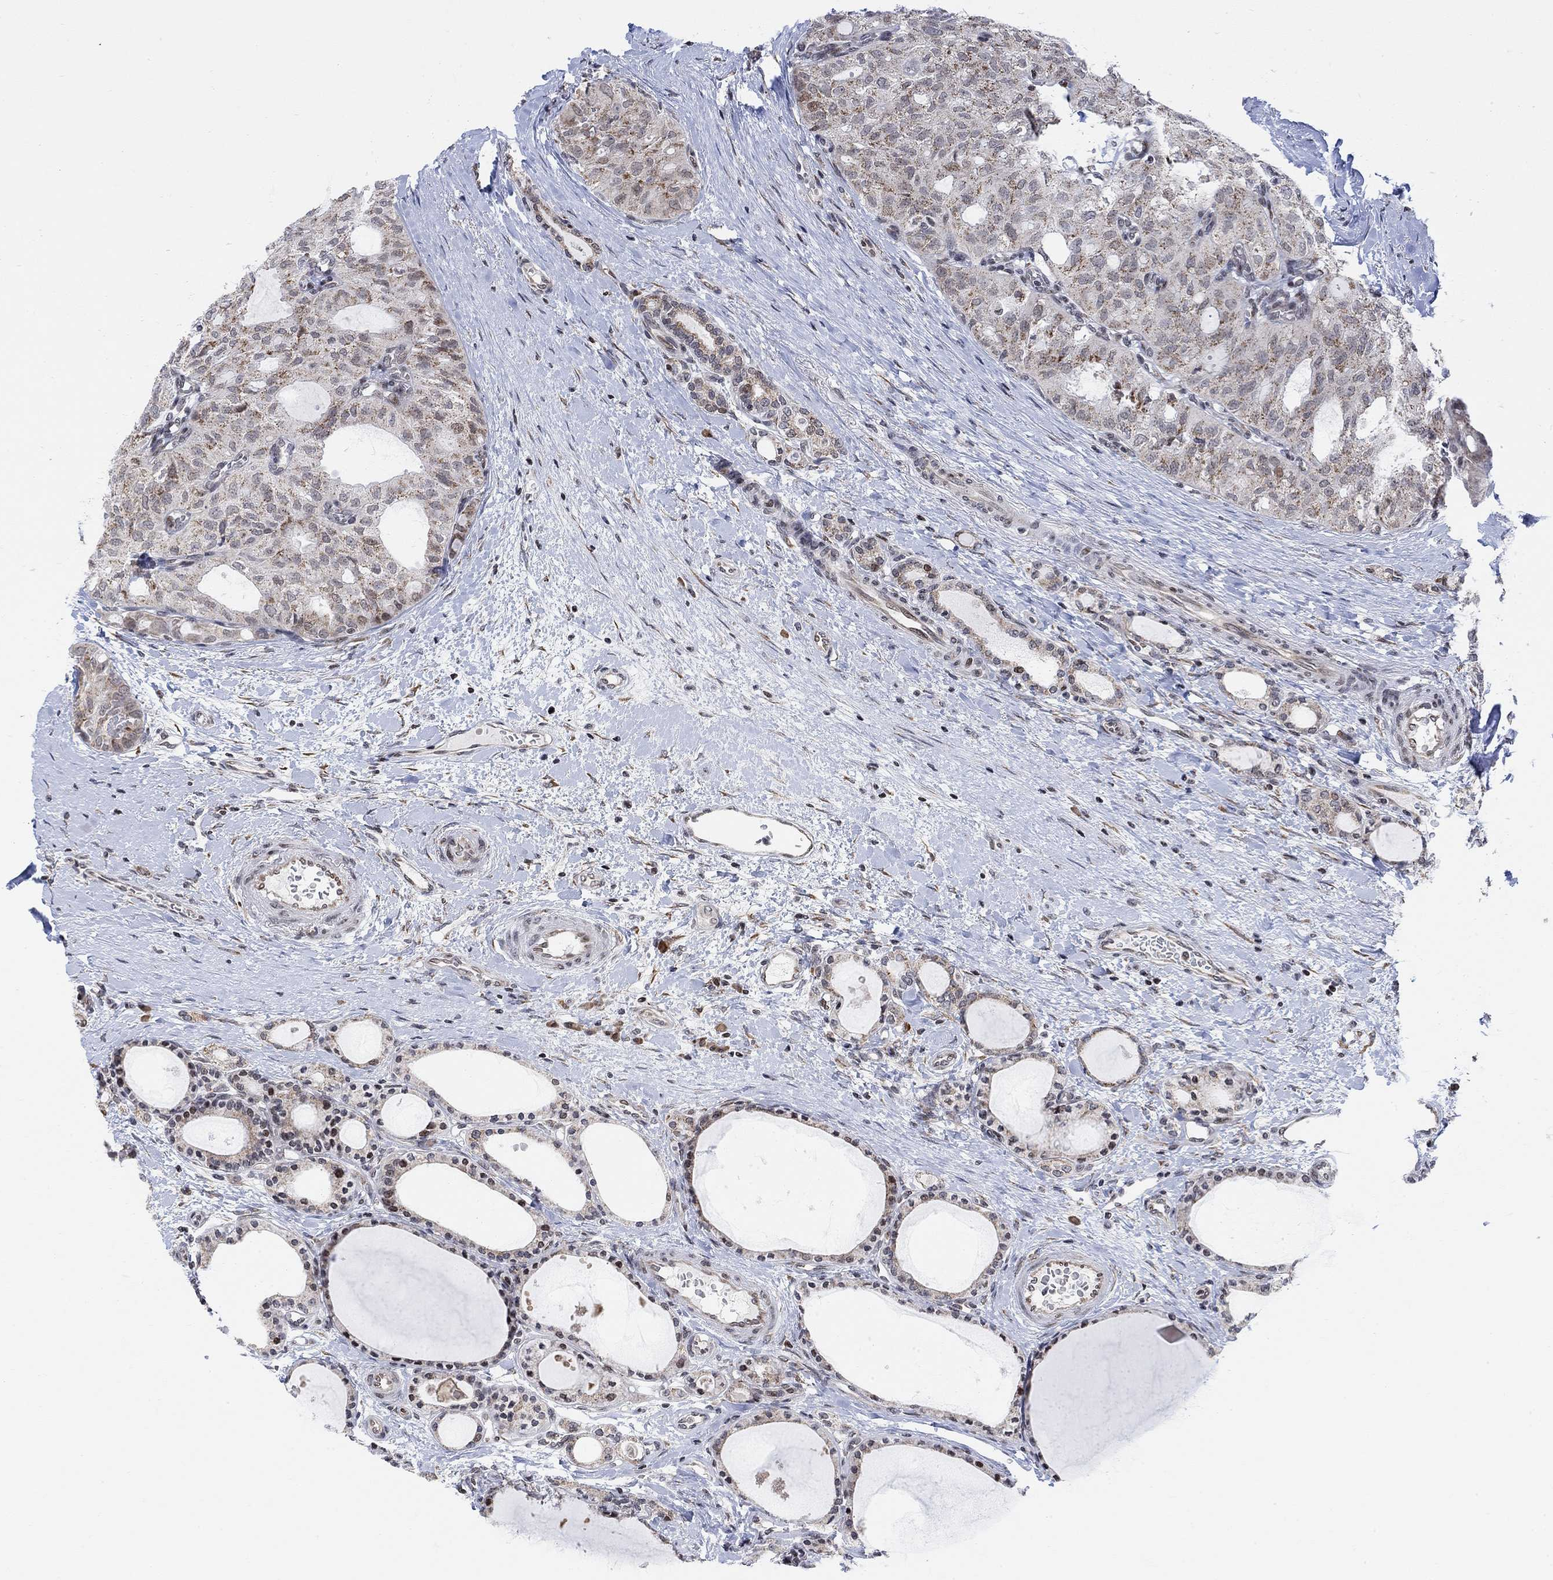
{"staining": {"intensity": "weak", "quantity": "25%-75%", "location": "cytoplasmic/membranous"}, "tissue": "thyroid cancer", "cell_type": "Tumor cells", "image_type": "cancer", "snomed": [{"axis": "morphology", "description": "Follicular adenoma carcinoma, NOS"}, {"axis": "topography", "description": "Thyroid gland"}], "caption": "A low amount of weak cytoplasmic/membranous staining is appreciated in approximately 25%-75% of tumor cells in follicular adenoma carcinoma (thyroid) tissue.", "gene": "ABHD14A", "patient": {"sex": "male", "age": 75}}